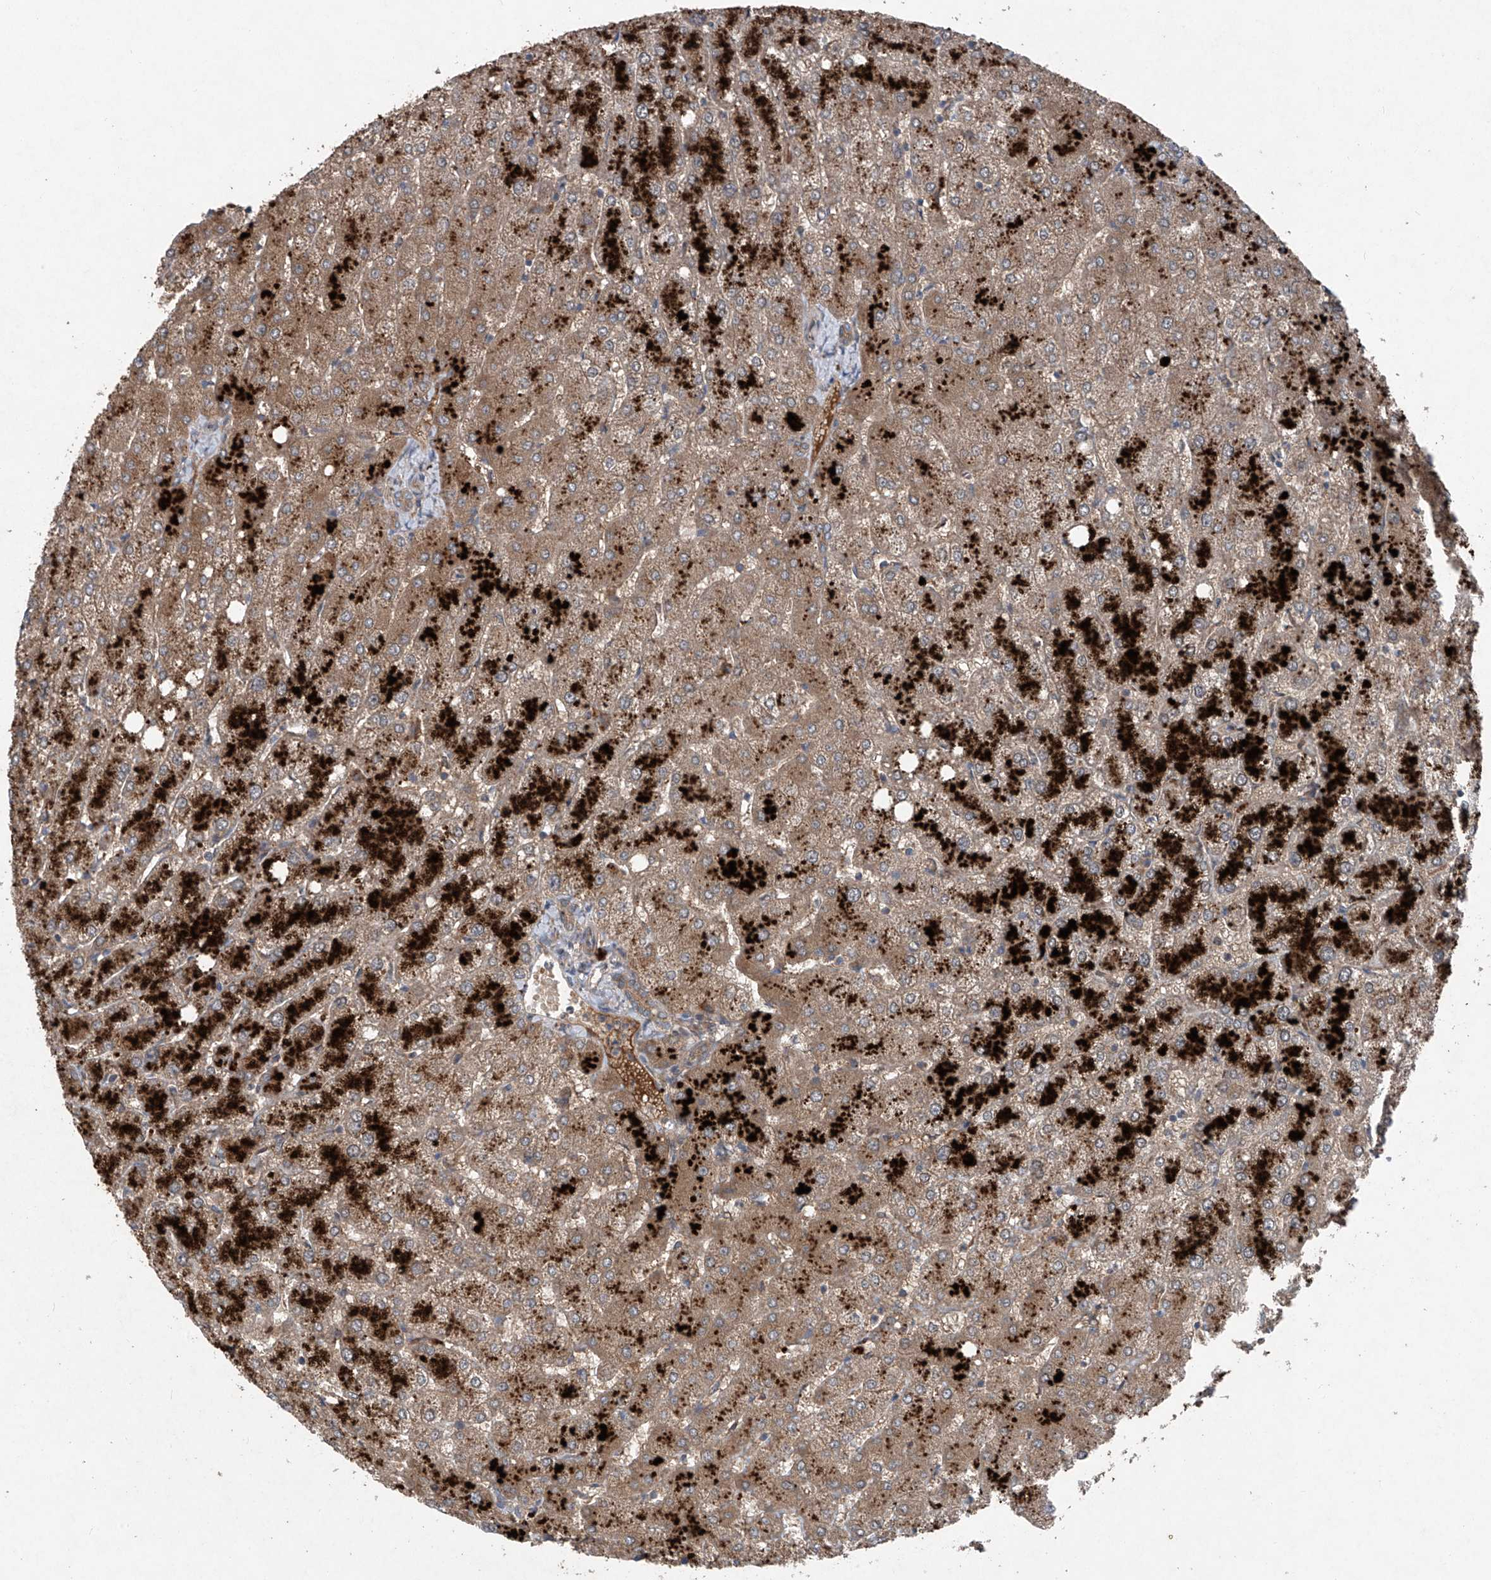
{"staining": {"intensity": "moderate", "quantity": ">75%", "location": "cytoplasmic/membranous"}, "tissue": "liver", "cell_type": "Cholangiocytes", "image_type": "normal", "snomed": [{"axis": "morphology", "description": "Normal tissue, NOS"}, {"axis": "topography", "description": "Liver"}], "caption": "The micrograph displays a brown stain indicating the presence of a protein in the cytoplasmic/membranous of cholangiocytes in liver.", "gene": "FOXRED2", "patient": {"sex": "female", "age": 54}}